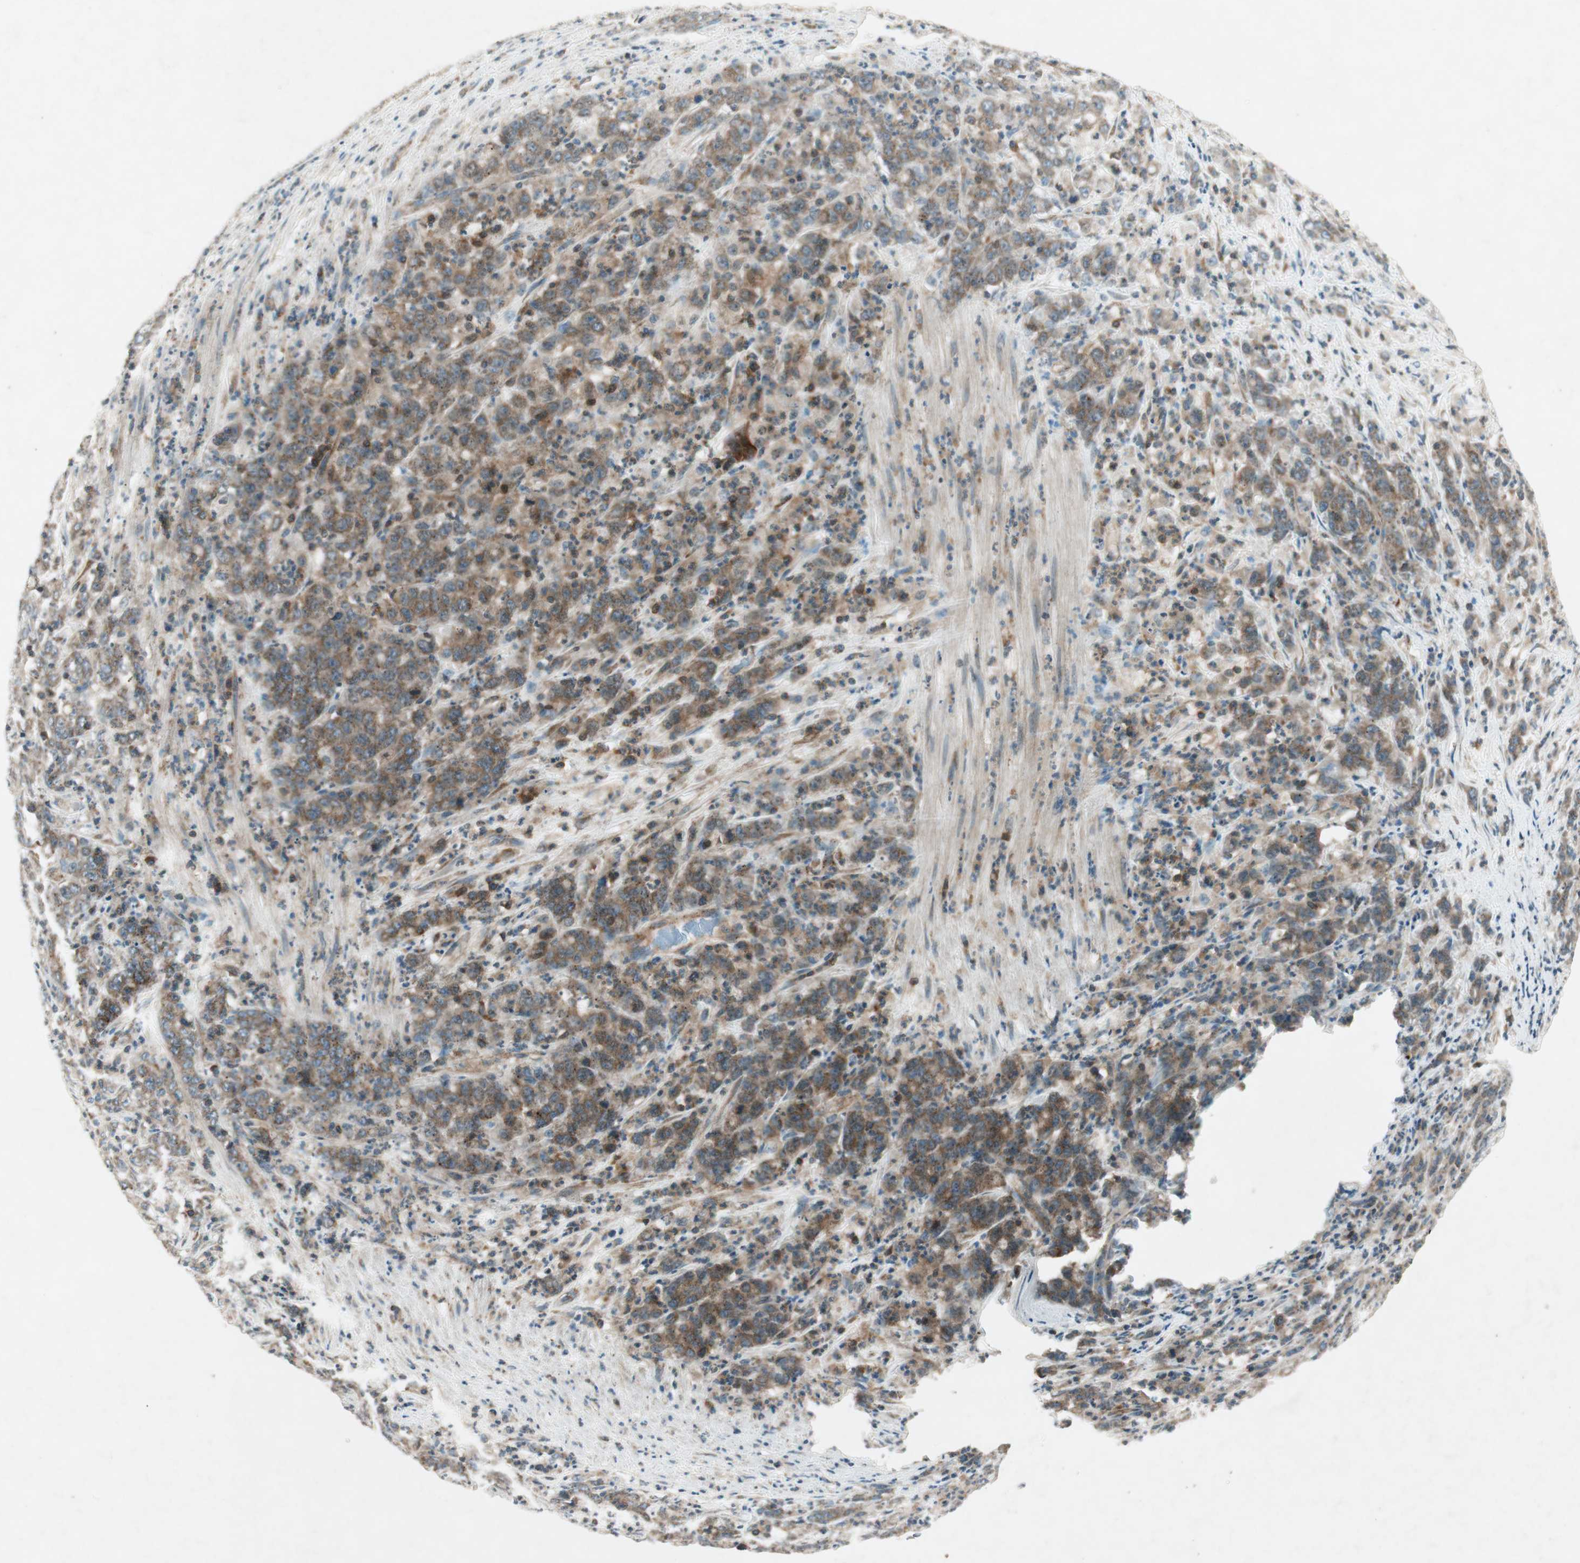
{"staining": {"intensity": "moderate", "quantity": ">75%", "location": "cytoplasmic/membranous"}, "tissue": "stomach cancer", "cell_type": "Tumor cells", "image_type": "cancer", "snomed": [{"axis": "morphology", "description": "Adenocarcinoma, NOS"}, {"axis": "topography", "description": "Stomach, lower"}], "caption": "Protein expression analysis of adenocarcinoma (stomach) reveals moderate cytoplasmic/membranous expression in approximately >75% of tumor cells.", "gene": "CHADL", "patient": {"sex": "female", "age": 71}}